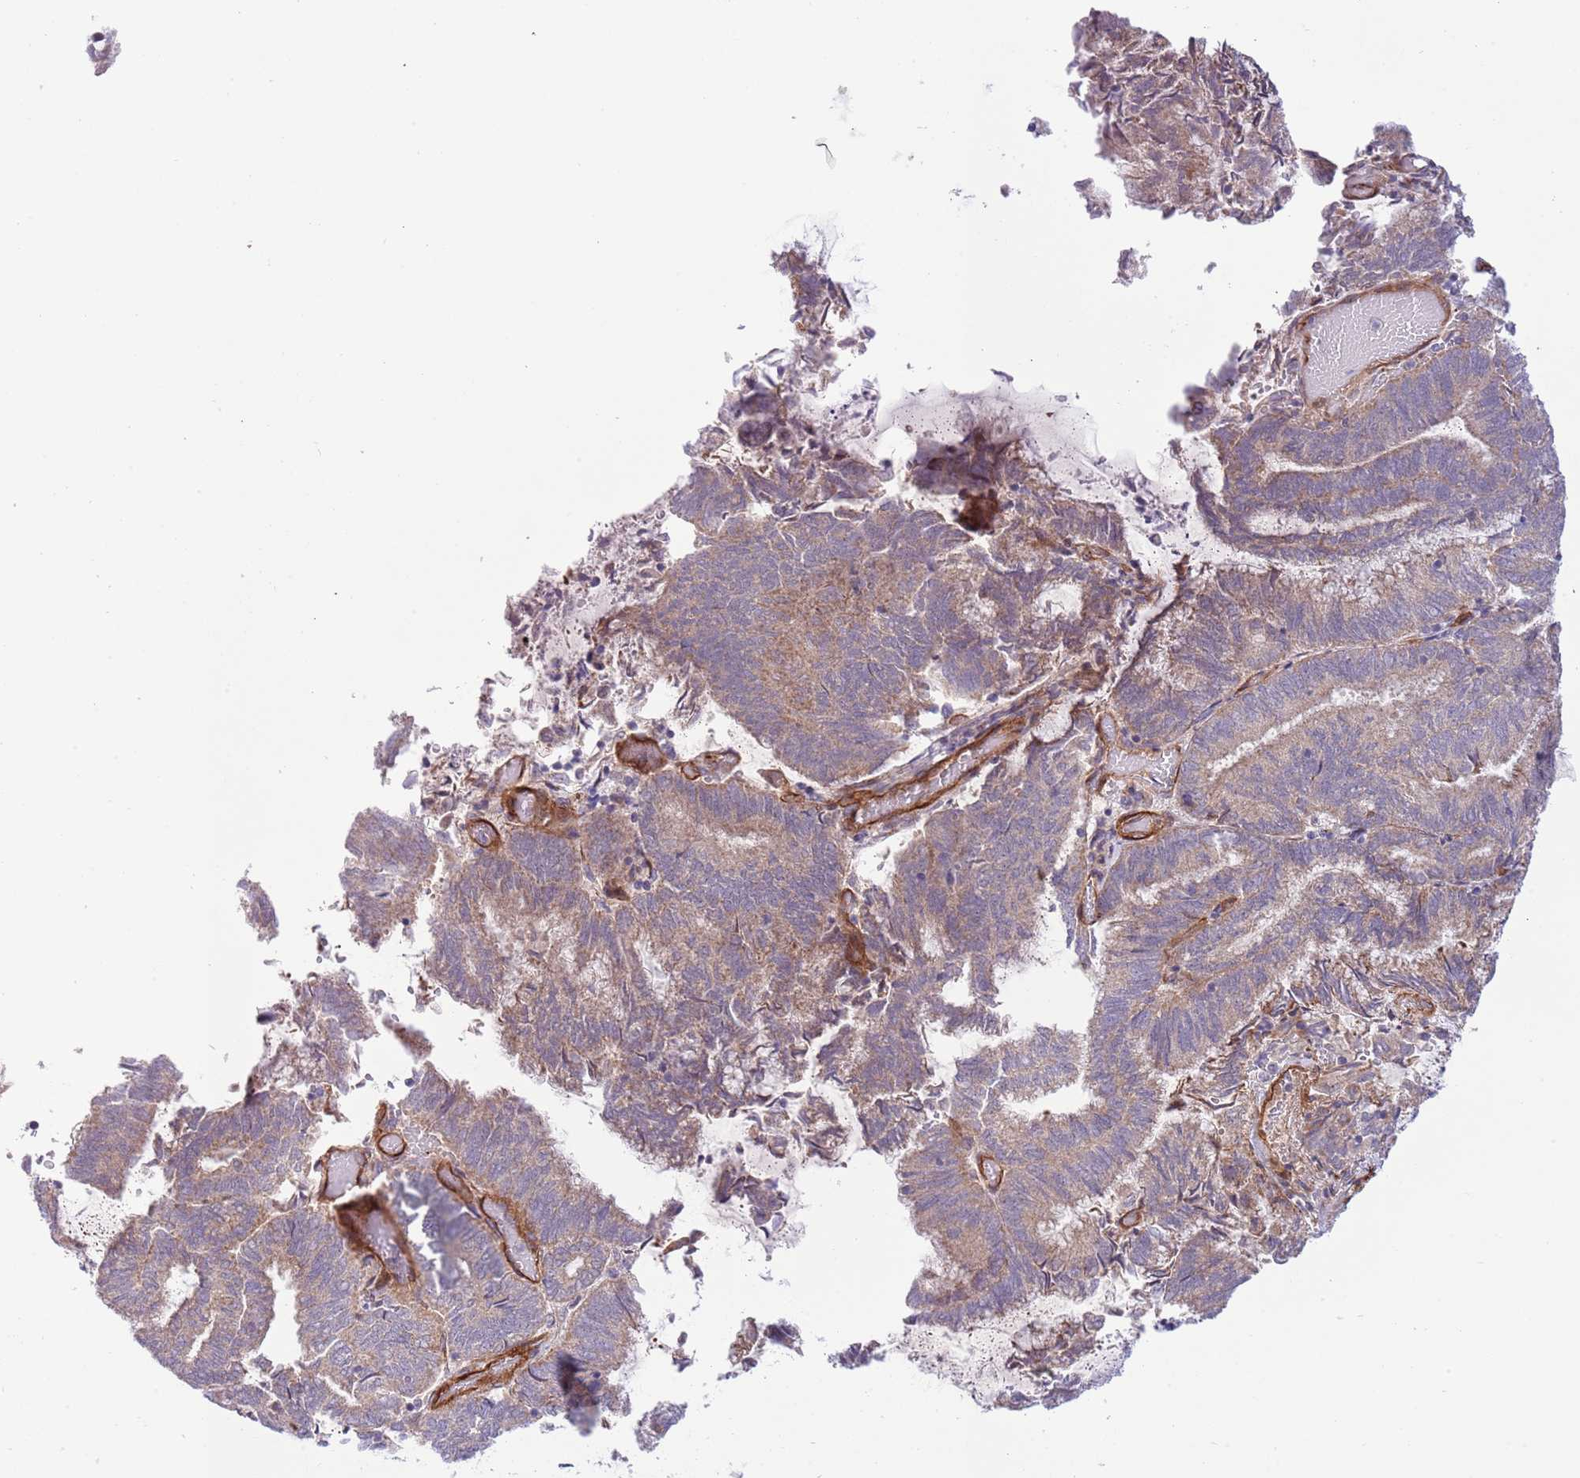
{"staining": {"intensity": "moderate", "quantity": ">75%", "location": "cytoplasmic/membranous"}, "tissue": "endometrial cancer", "cell_type": "Tumor cells", "image_type": "cancer", "snomed": [{"axis": "morphology", "description": "Adenocarcinoma, NOS"}, {"axis": "topography", "description": "Endometrium"}], "caption": "A high-resolution histopathology image shows immunohistochemistry (IHC) staining of adenocarcinoma (endometrial), which shows moderate cytoplasmic/membranous positivity in approximately >75% of tumor cells. Immunohistochemistry (ihc) stains the protein in brown and the nuclei are stained blue.", "gene": "NEK3", "patient": {"sex": "female", "age": 80}}